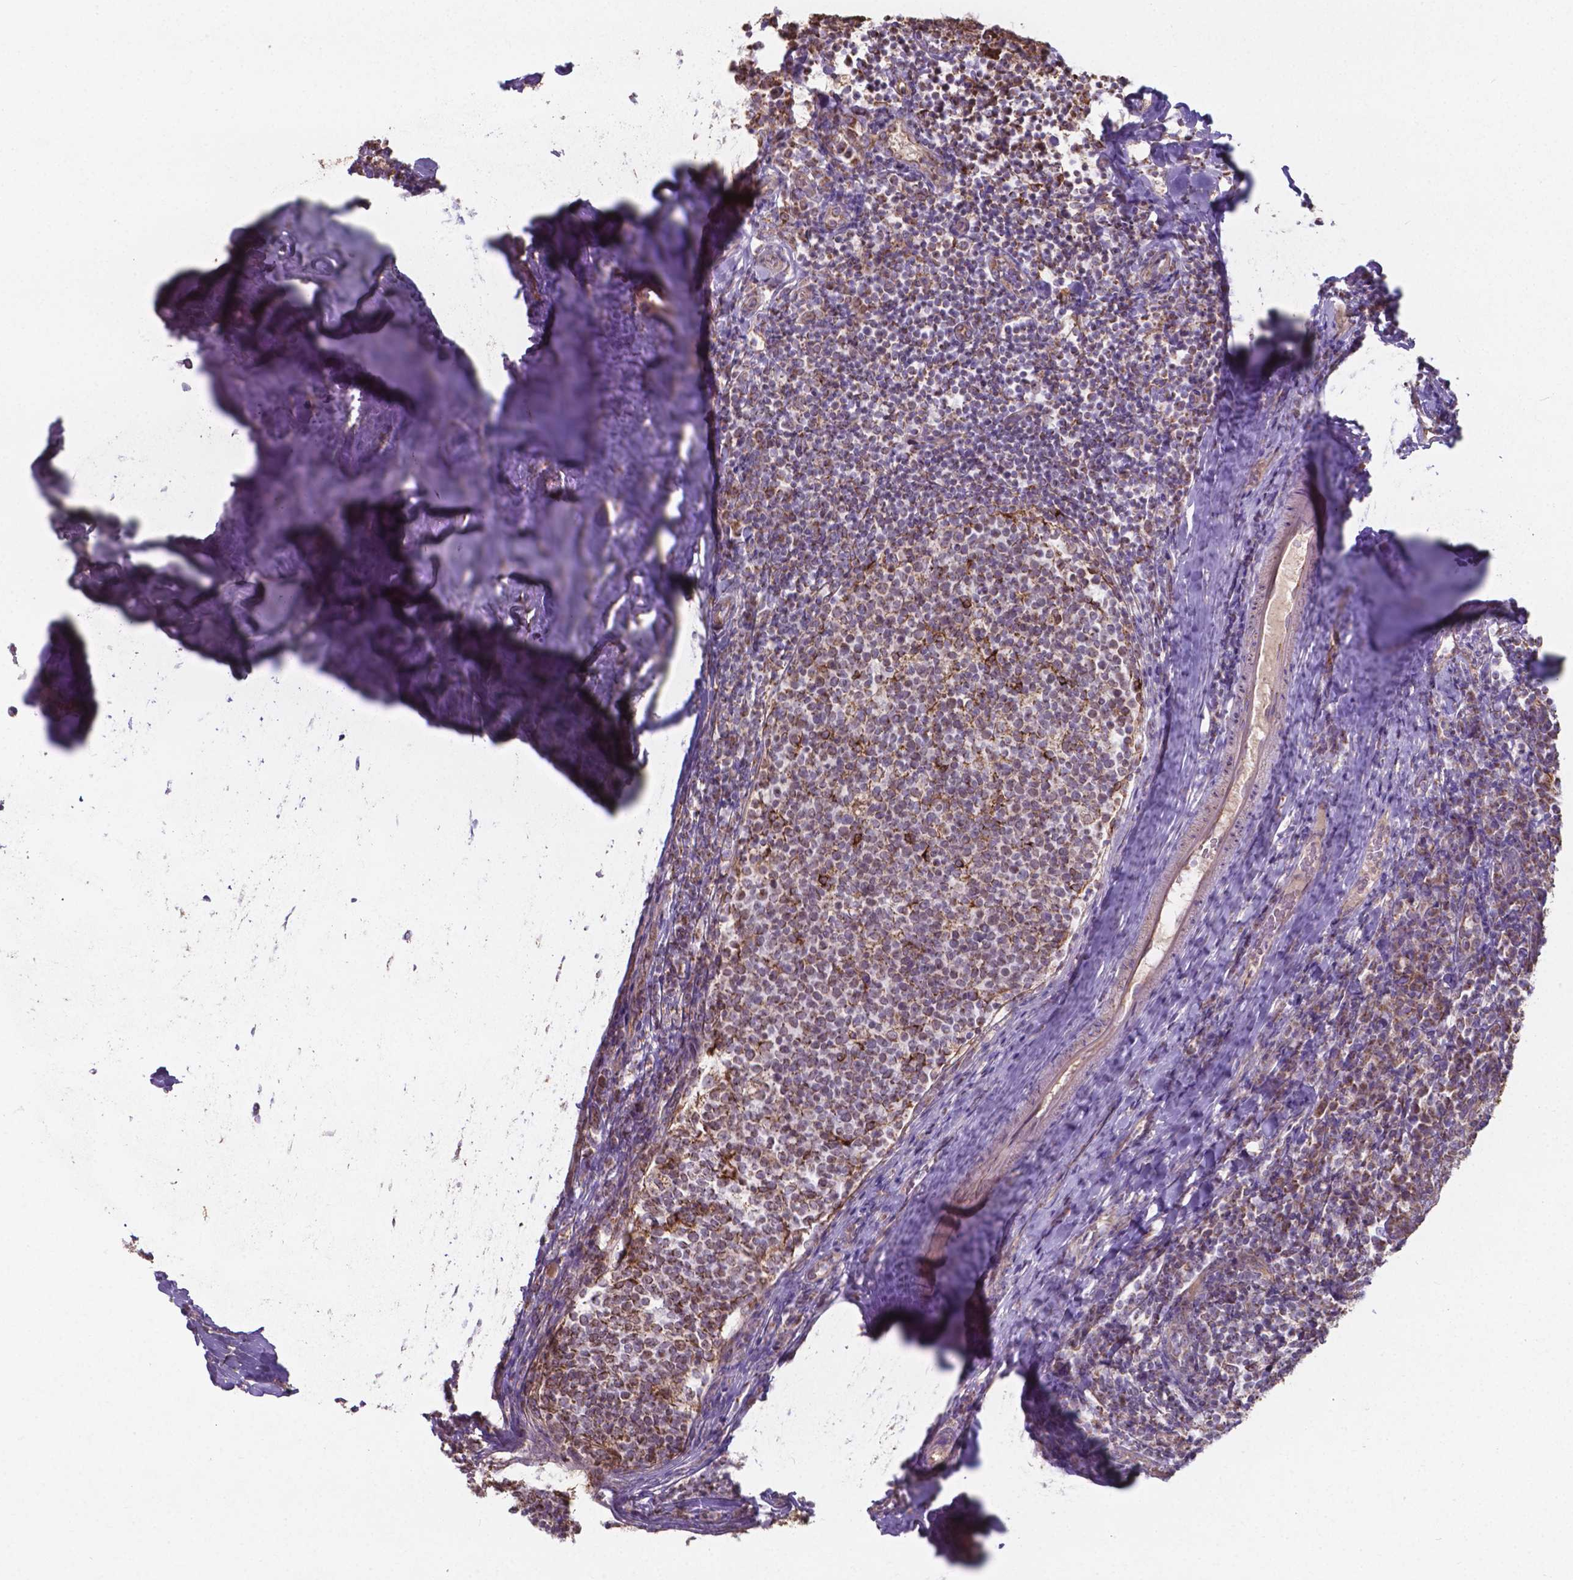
{"staining": {"intensity": "moderate", "quantity": "<25%", "location": "cytoplasmic/membranous"}, "tissue": "tonsil", "cell_type": "Germinal center cells", "image_type": "normal", "snomed": [{"axis": "morphology", "description": "Normal tissue, NOS"}, {"axis": "topography", "description": "Tonsil"}], "caption": "Normal tonsil was stained to show a protein in brown. There is low levels of moderate cytoplasmic/membranous positivity in approximately <25% of germinal center cells.", "gene": "FAM114A1", "patient": {"sex": "female", "age": 10}}